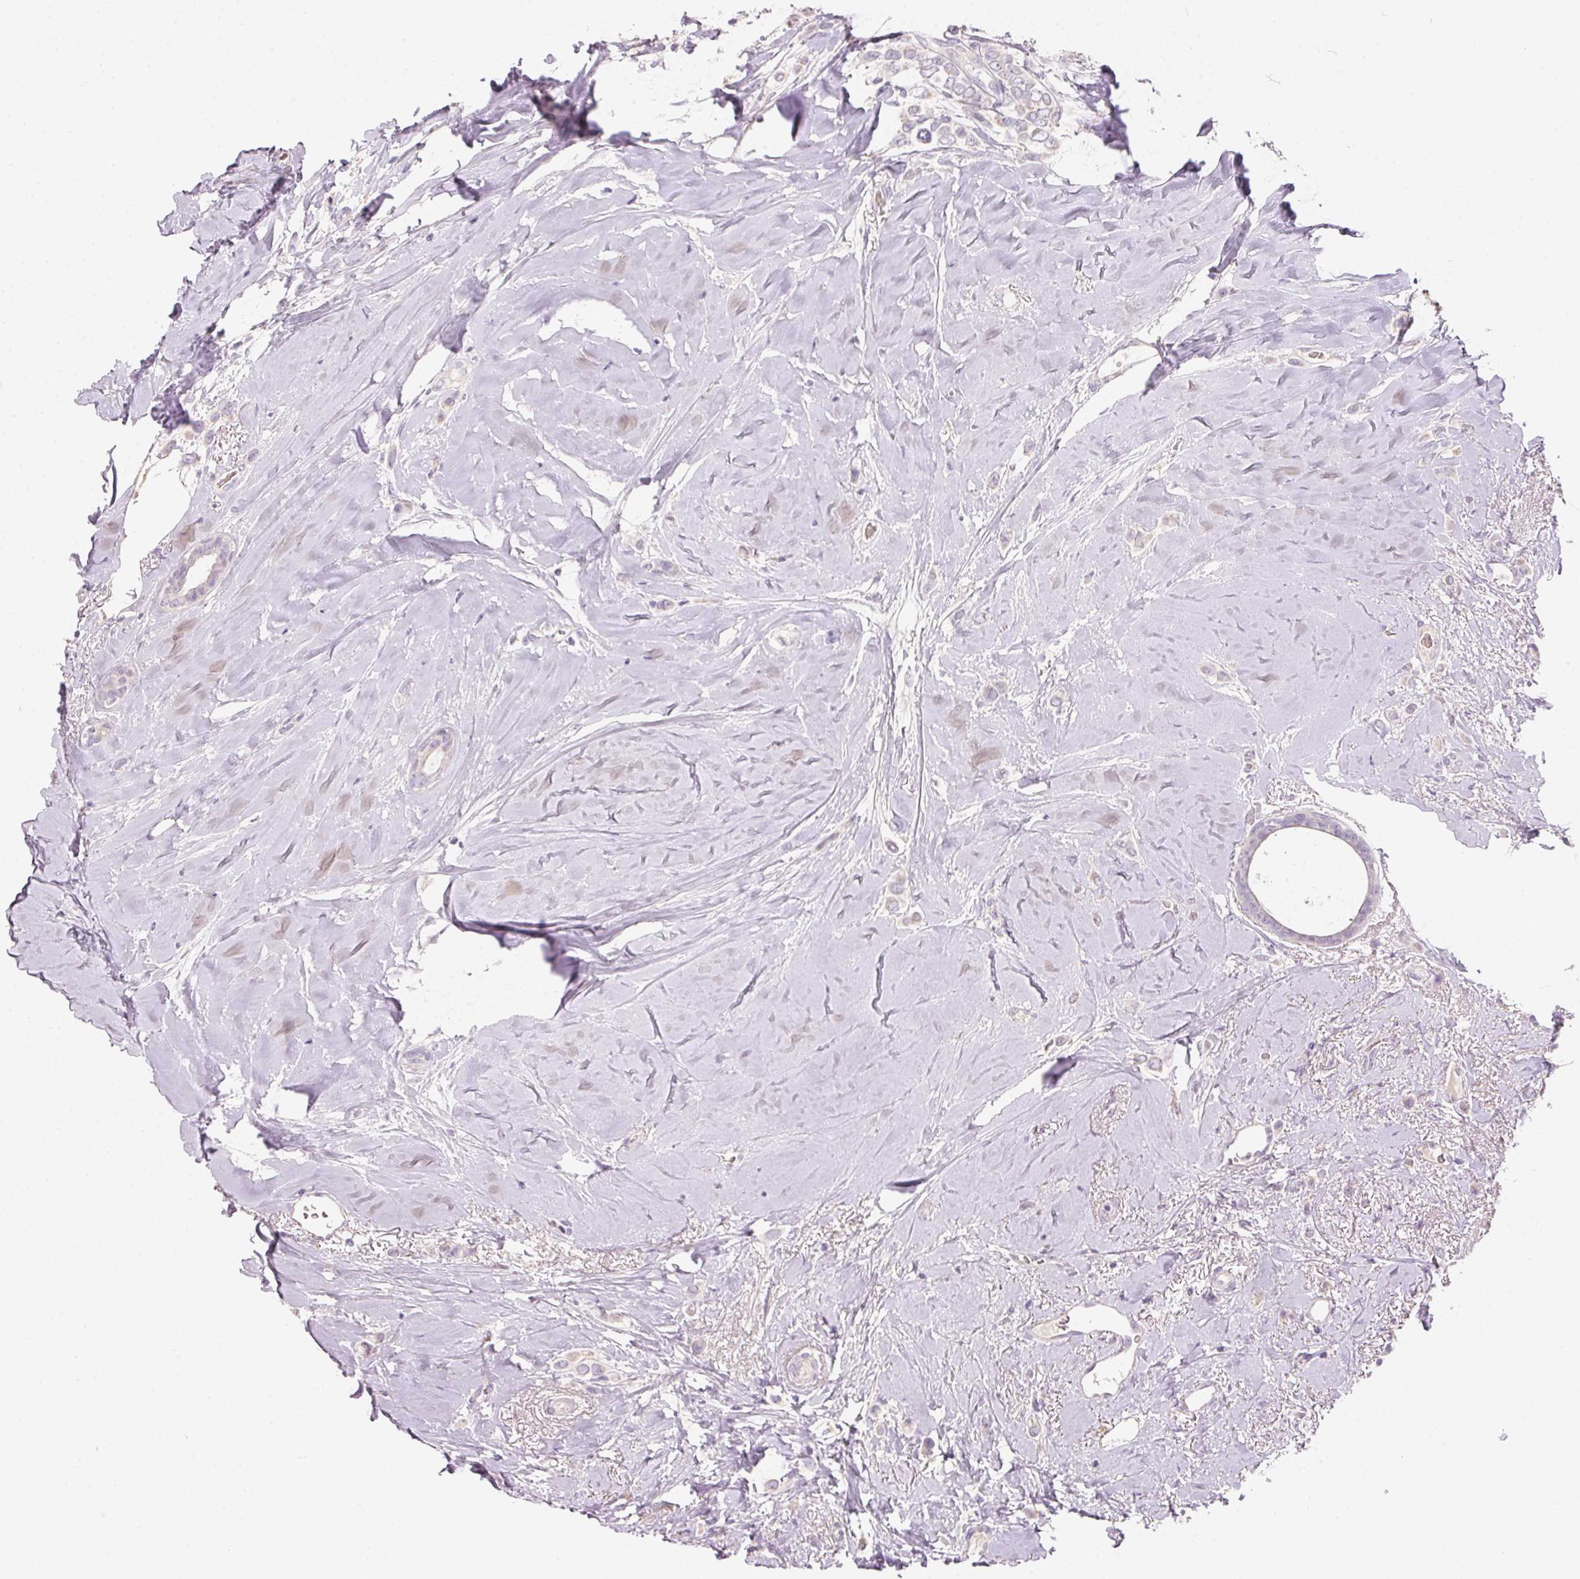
{"staining": {"intensity": "negative", "quantity": "none", "location": "none"}, "tissue": "breast cancer", "cell_type": "Tumor cells", "image_type": "cancer", "snomed": [{"axis": "morphology", "description": "Lobular carcinoma"}, {"axis": "topography", "description": "Breast"}], "caption": "Breast cancer (lobular carcinoma) was stained to show a protein in brown. There is no significant staining in tumor cells.", "gene": "HSD17B1", "patient": {"sex": "female", "age": 66}}